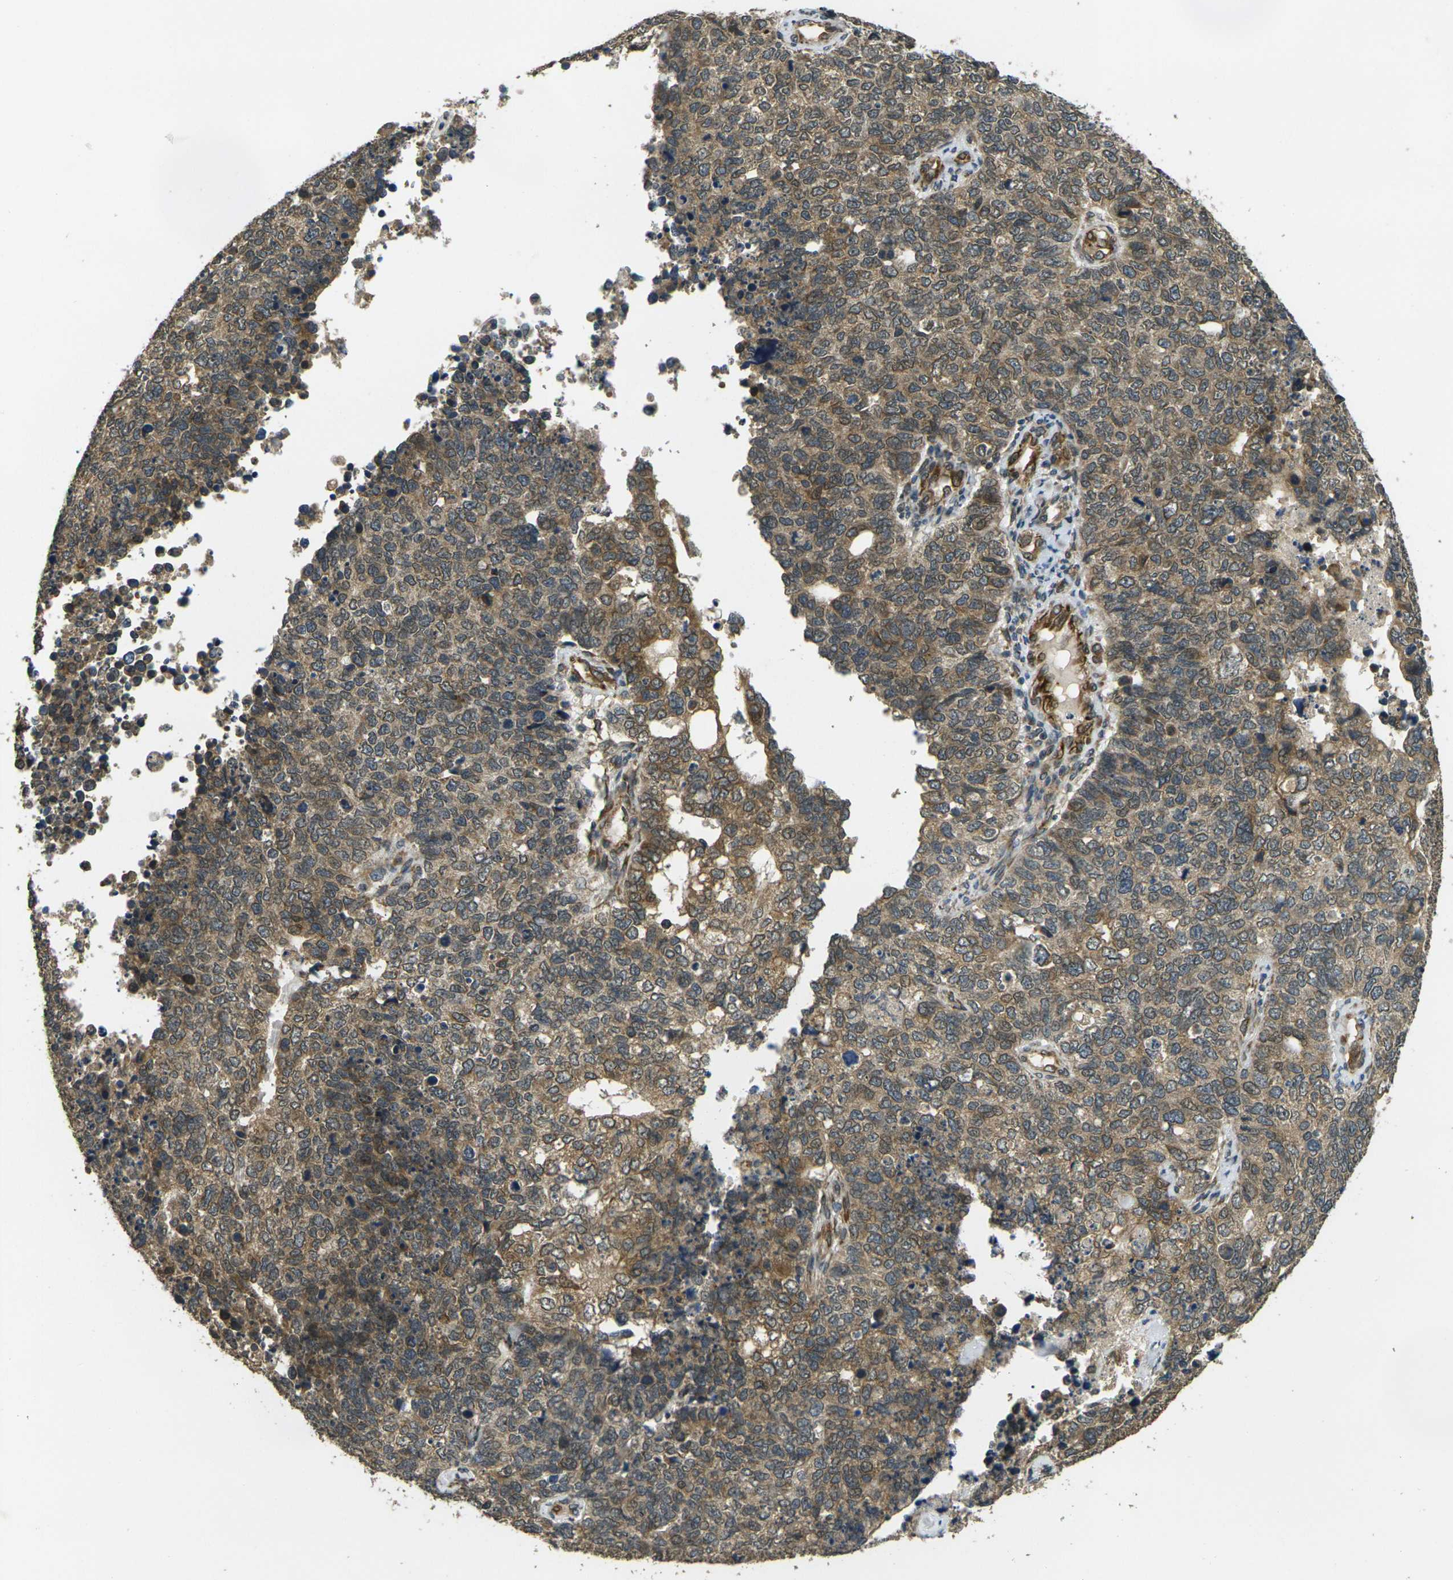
{"staining": {"intensity": "moderate", "quantity": "25%-75%", "location": "cytoplasmic/membranous"}, "tissue": "cervical cancer", "cell_type": "Tumor cells", "image_type": "cancer", "snomed": [{"axis": "morphology", "description": "Squamous cell carcinoma, NOS"}, {"axis": "topography", "description": "Cervix"}], "caption": "Squamous cell carcinoma (cervical) was stained to show a protein in brown. There is medium levels of moderate cytoplasmic/membranous expression in about 25%-75% of tumor cells. The protein of interest is shown in brown color, while the nuclei are stained blue.", "gene": "FUT11", "patient": {"sex": "female", "age": 63}}